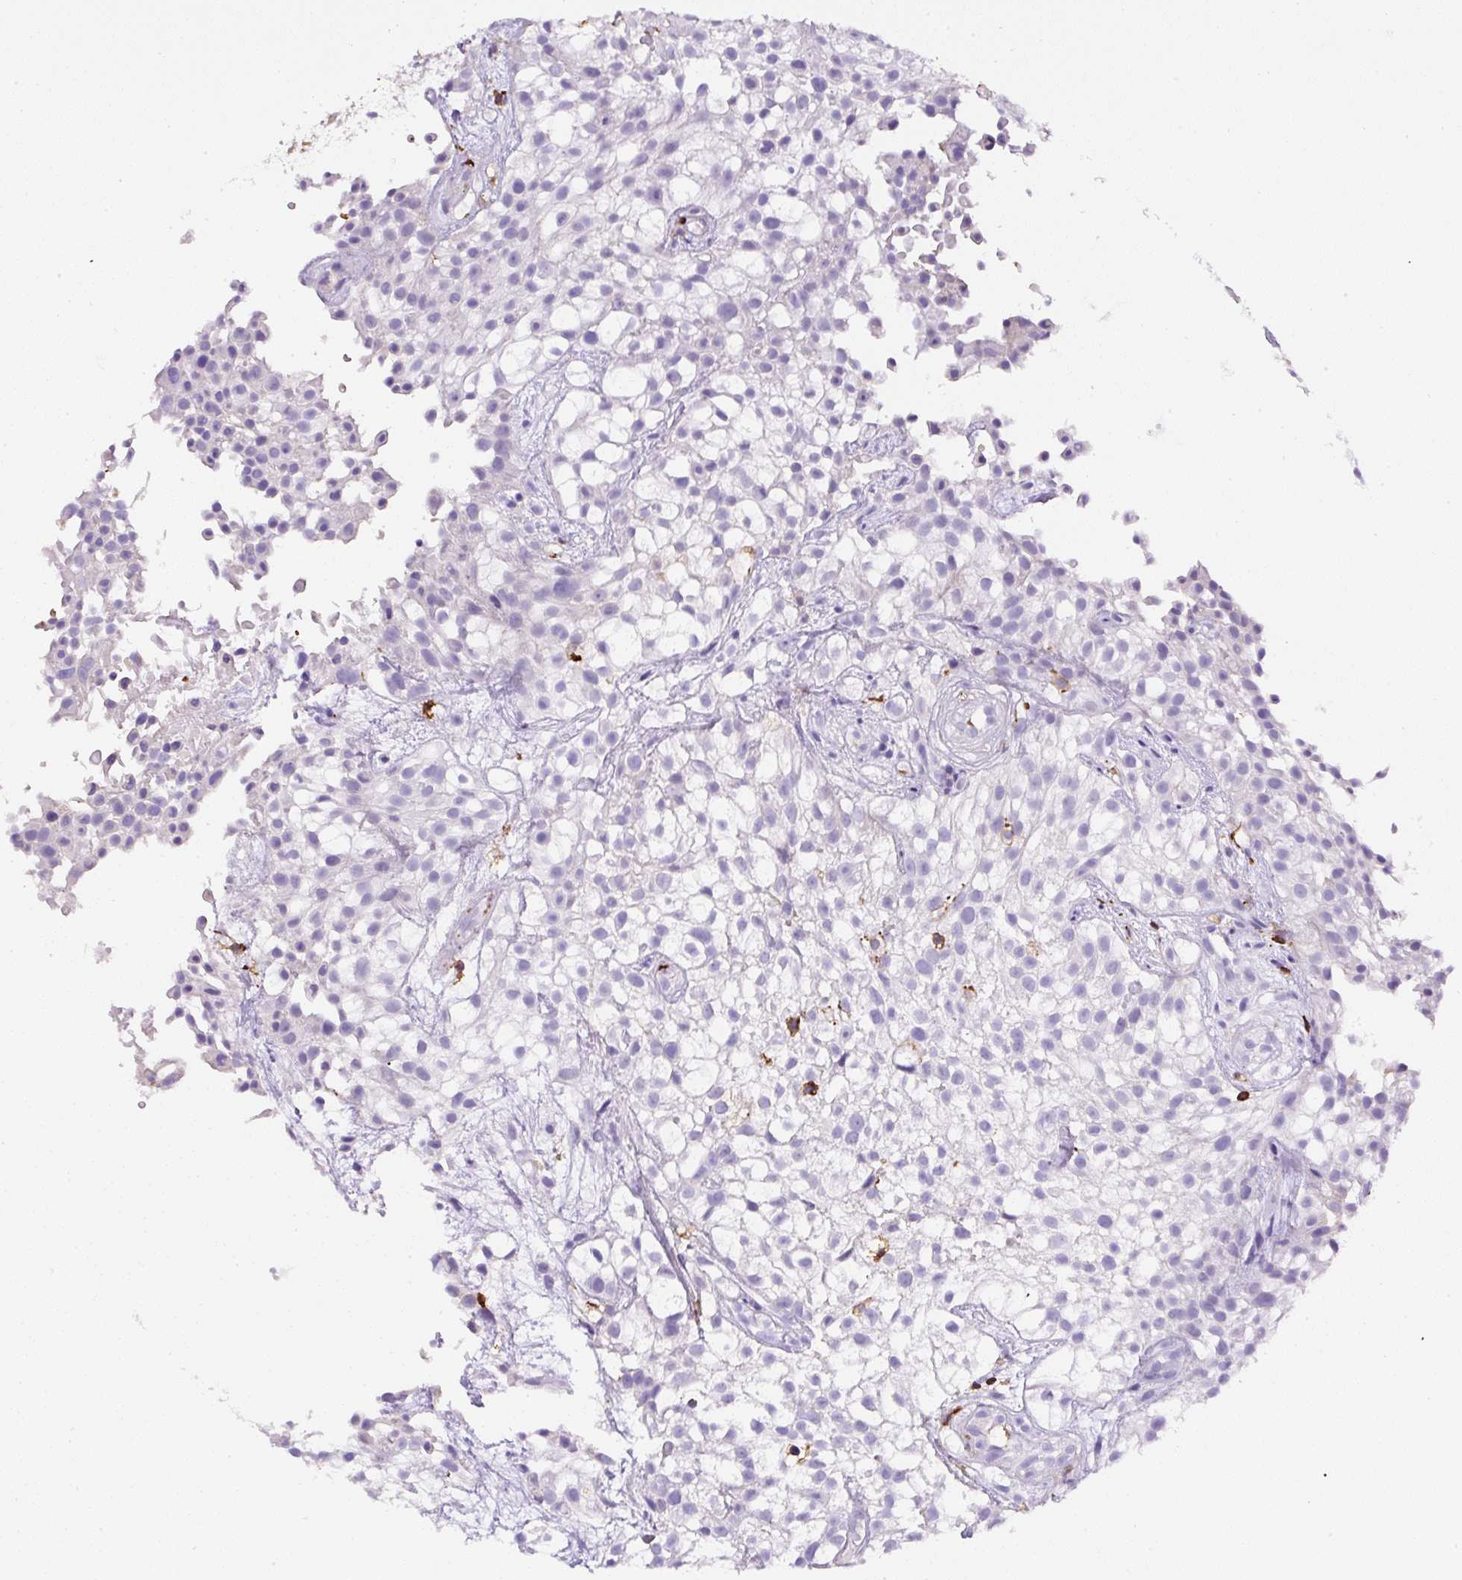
{"staining": {"intensity": "negative", "quantity": "none", "location": "none"}, "tissue": "urothelial cancer", "cell_type": "Tumor cells", "image_type": "cancer", "snomed": [{"axis": "morphology", "description": "Urothelial carcinoma, High grade"}, {"axis": "topography", "description": "Urinary bladder"}], "caption": "Immunohistochemistry of human urothelial cancer reveals no staining in tumor cells. The staining was performed using DAB to visualize the protein expression in brown, while the nuclei were stained in blue with hematoxylin (Magnification: 20x).", "gene": "FAM228B", "patient": {"sex": "male", "age": 56}}